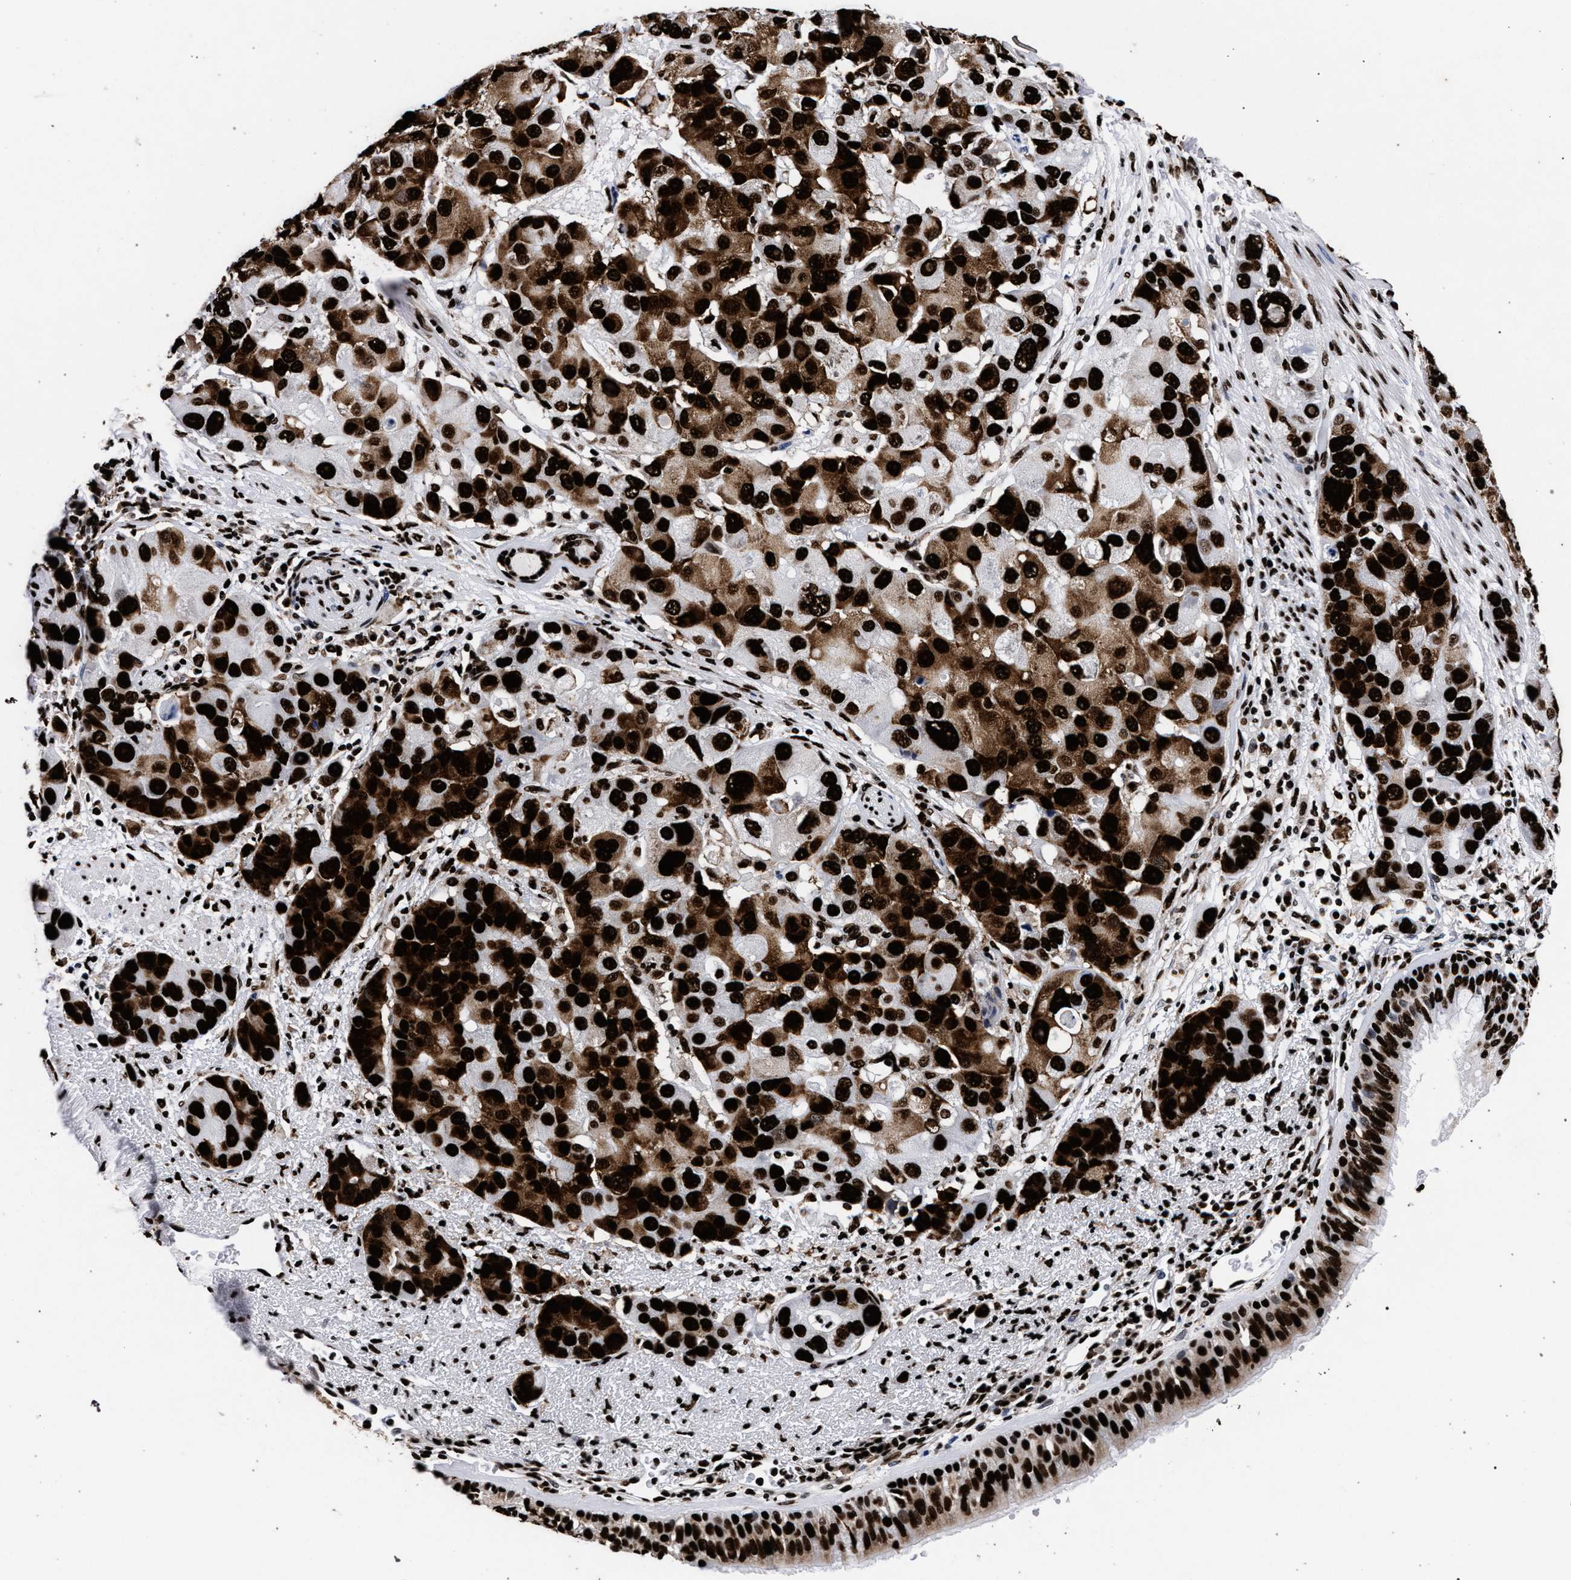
{"staining": {"intensity": "strong", "quantity": ">75%", "location": "nuclear"}, "tissue": "bronchus", "cell_type": "Respiratory epithelial cells", "image_type": "normal", "snomed": [{"axis": "morphology", "description": "Normal tissue, NOS"}, {"axis": "morphology", "description": "Adenocarcinoma, NOS"}, {"axis": "morphology", "description": "Adenocarcinoma, metastatic, NOS"}, {"axis": "topography", "description": "Lymph node"}, {"axis": "topography", "description": "Bronchus"}, {"axis": "topography", "description": "Lung"}], "caption": "Strong nuclear protein staining is appreciated in approximately >75% of respiratory epithelial cells in bronchus. The staining was performed using DAB to visualize the protein expression in brown, while the nuclei were stained in blue with hematoxylin (Magnification: 20x).", "gene": "HNRNPA1", "patient": {"sex": "female", "age": 54}}